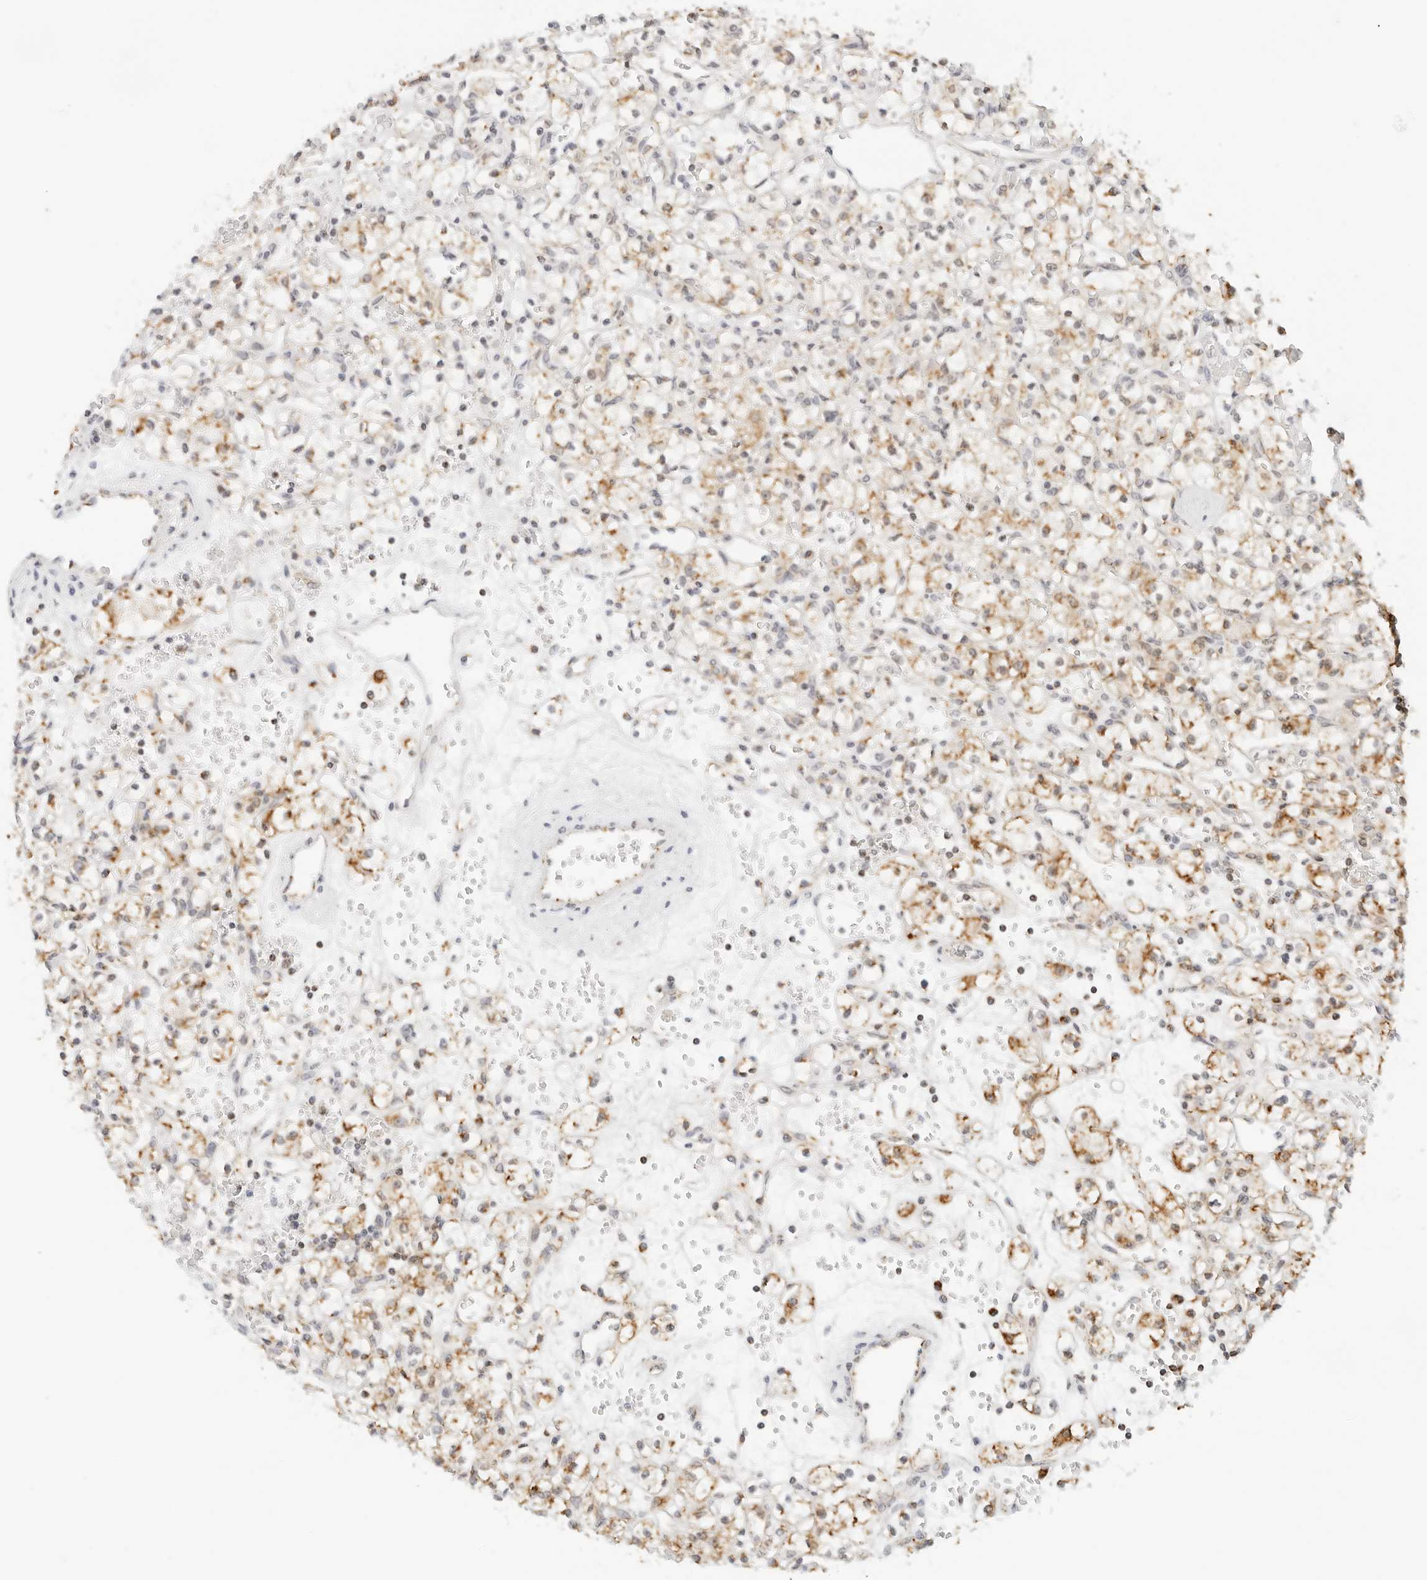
{"staining": {"intensity": "moderate", "quantity": ">75%", "location": "cytoplasmic/membranous"}, "tissue": "renal cancer", "cell_type": "Tumor cells", "image_type": "cancer", "snomed": [{"axis": "morphology", "description": "Adenocarcinoma, NOS"}, {"axis": "topography", "description": "Kidney"}], "caption": "Approximately >75% of tumor cells in adenocarcinoma (renal) show moderate cytoplasmic/membranous protein staining as visualized by brown immunohistochemical staining.", "gene": "ATL1", "patient": {"sex": "female", "age": 59}}